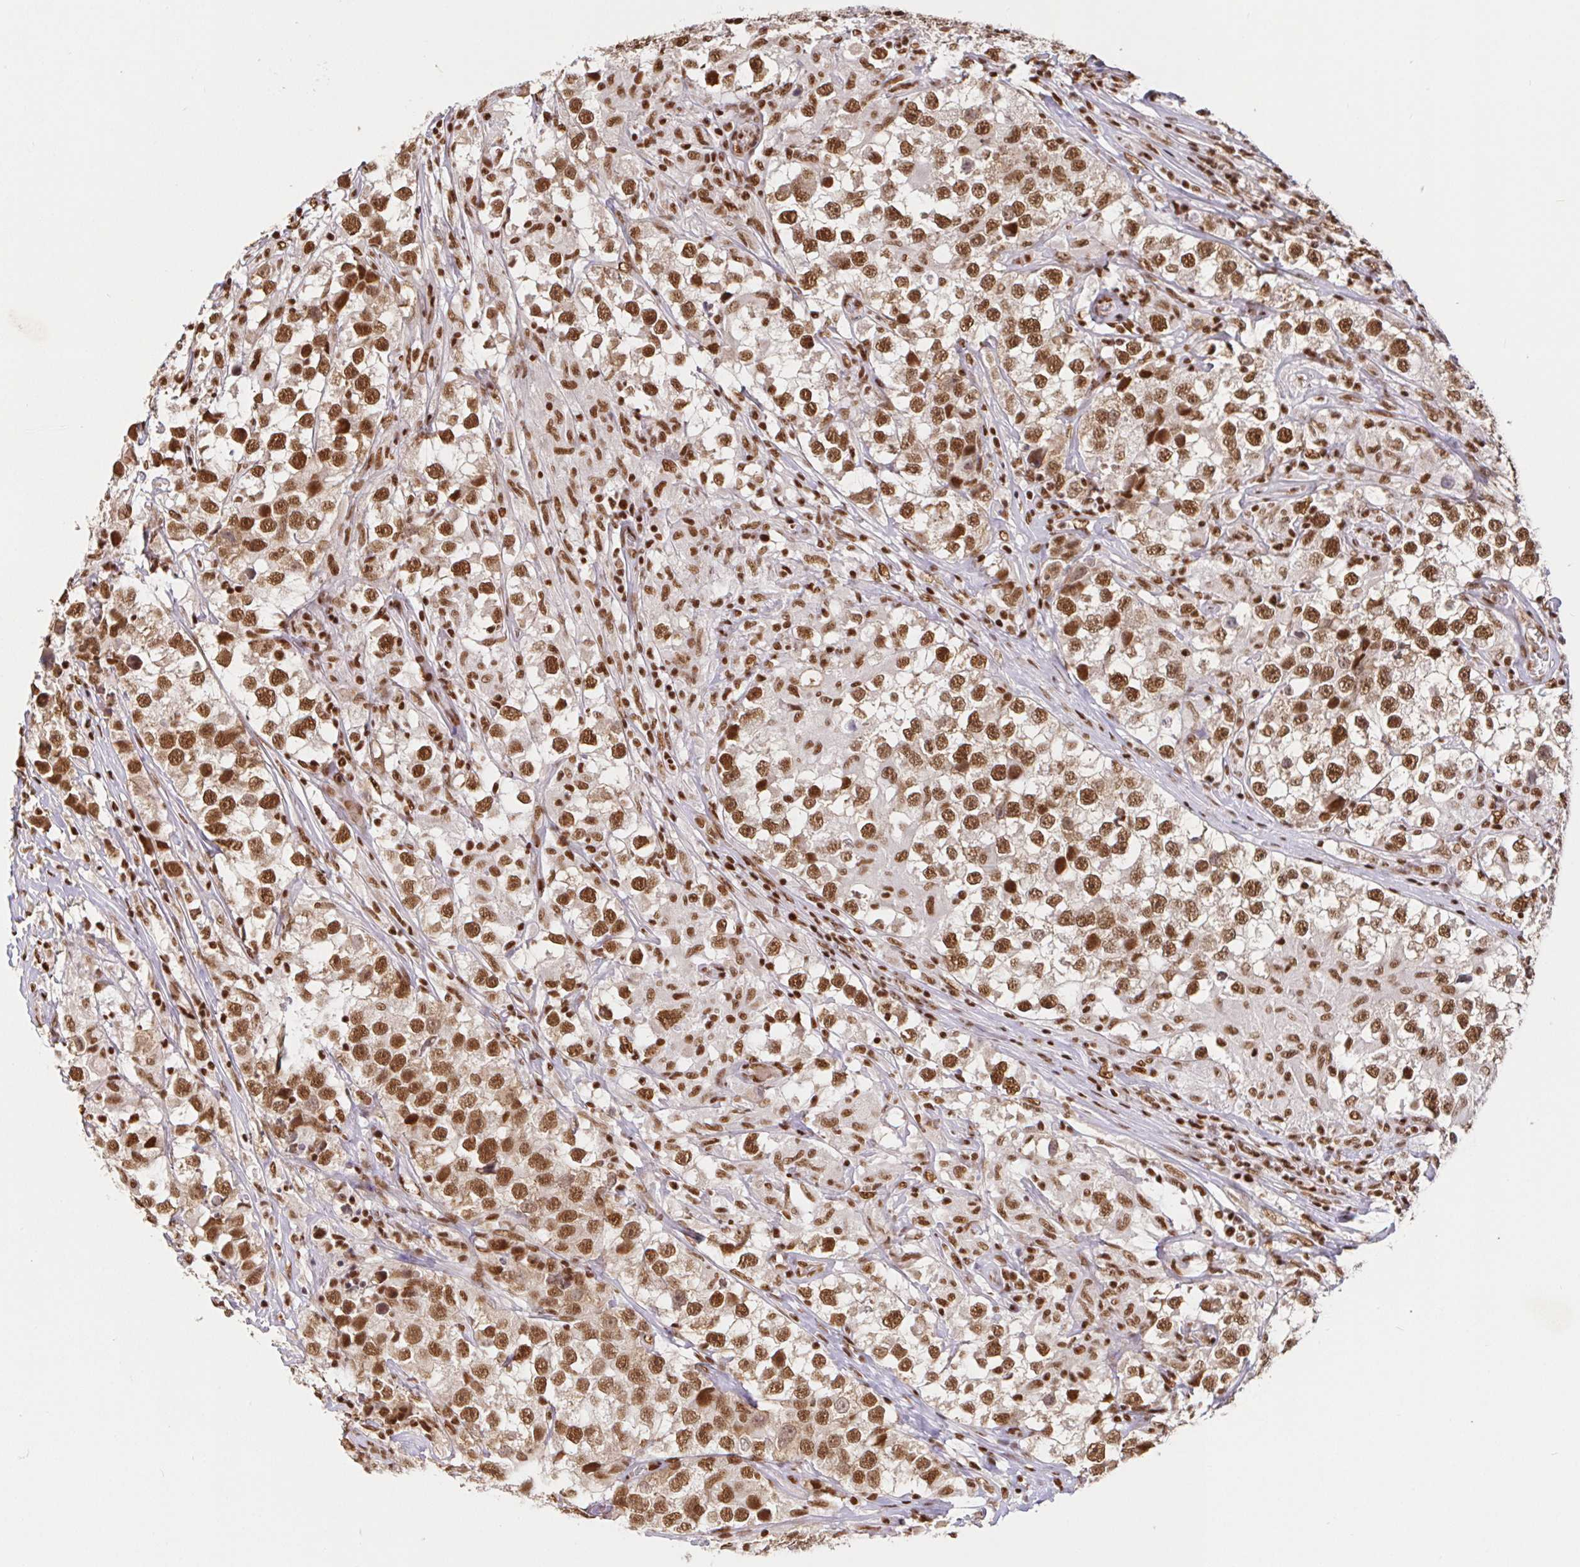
{"staining": {"intensity": "moderate", "quantity": ">75%", "location": "nuclear"}, "tissue": "testis cancer", "cell_type": "Tumor cells", "image_type": "cancer", "snomed": [{"axis": "morphology", "description": "Seminoma, NOS"}, {"axis": "topography", "description": "Testis"}], "caption": "Moderate nuclear expression for a protein is identified in approximately >75% of tumor cells of seminoma (testis) using IHC.", "gene": "SP3", "patient": {"sex": "male", "age": 46}}